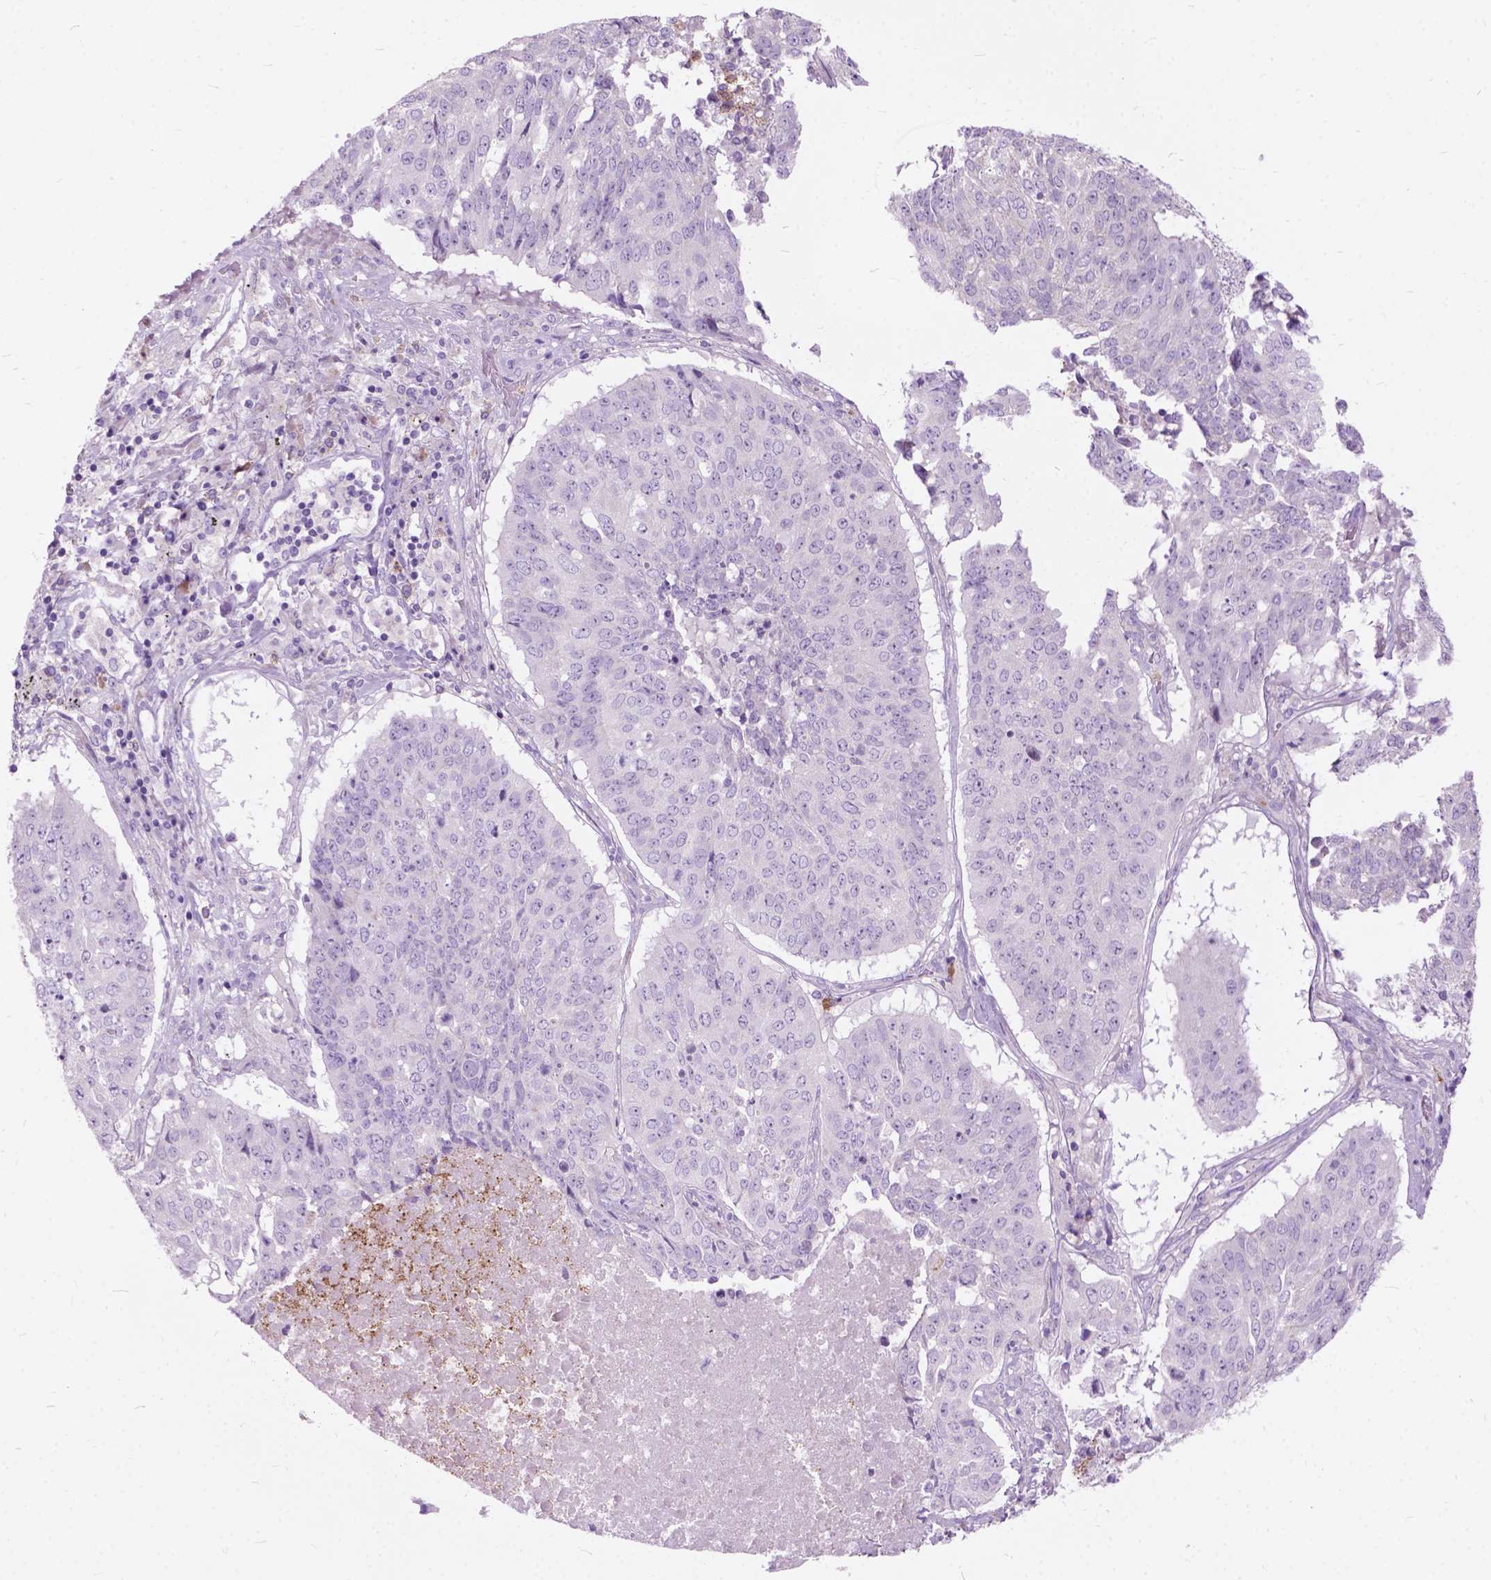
{"staining": {"intensity": "negative", "quantity": "none", "location": "none"}, "tissue": "lung cancer", "cell_type": "Tumor cells", "image_type": "cancer", "snomed": [{"axis": "morphology", "description": "Normal tissue, NOS"}, {"axis": "morphology", "description": "Squamous cell carcinoma, NOS"}, {"axis": "topography", "description": "Bronchus"}, {"axis": "topography", "description": "Lung"}], "caption": "Histopathology image shows no significant protein positivity in tumor cells of lung cancer (squamous cell carcinoma).", "gene": "PRR35", "patient": {"sex": "male", "age": 64}}